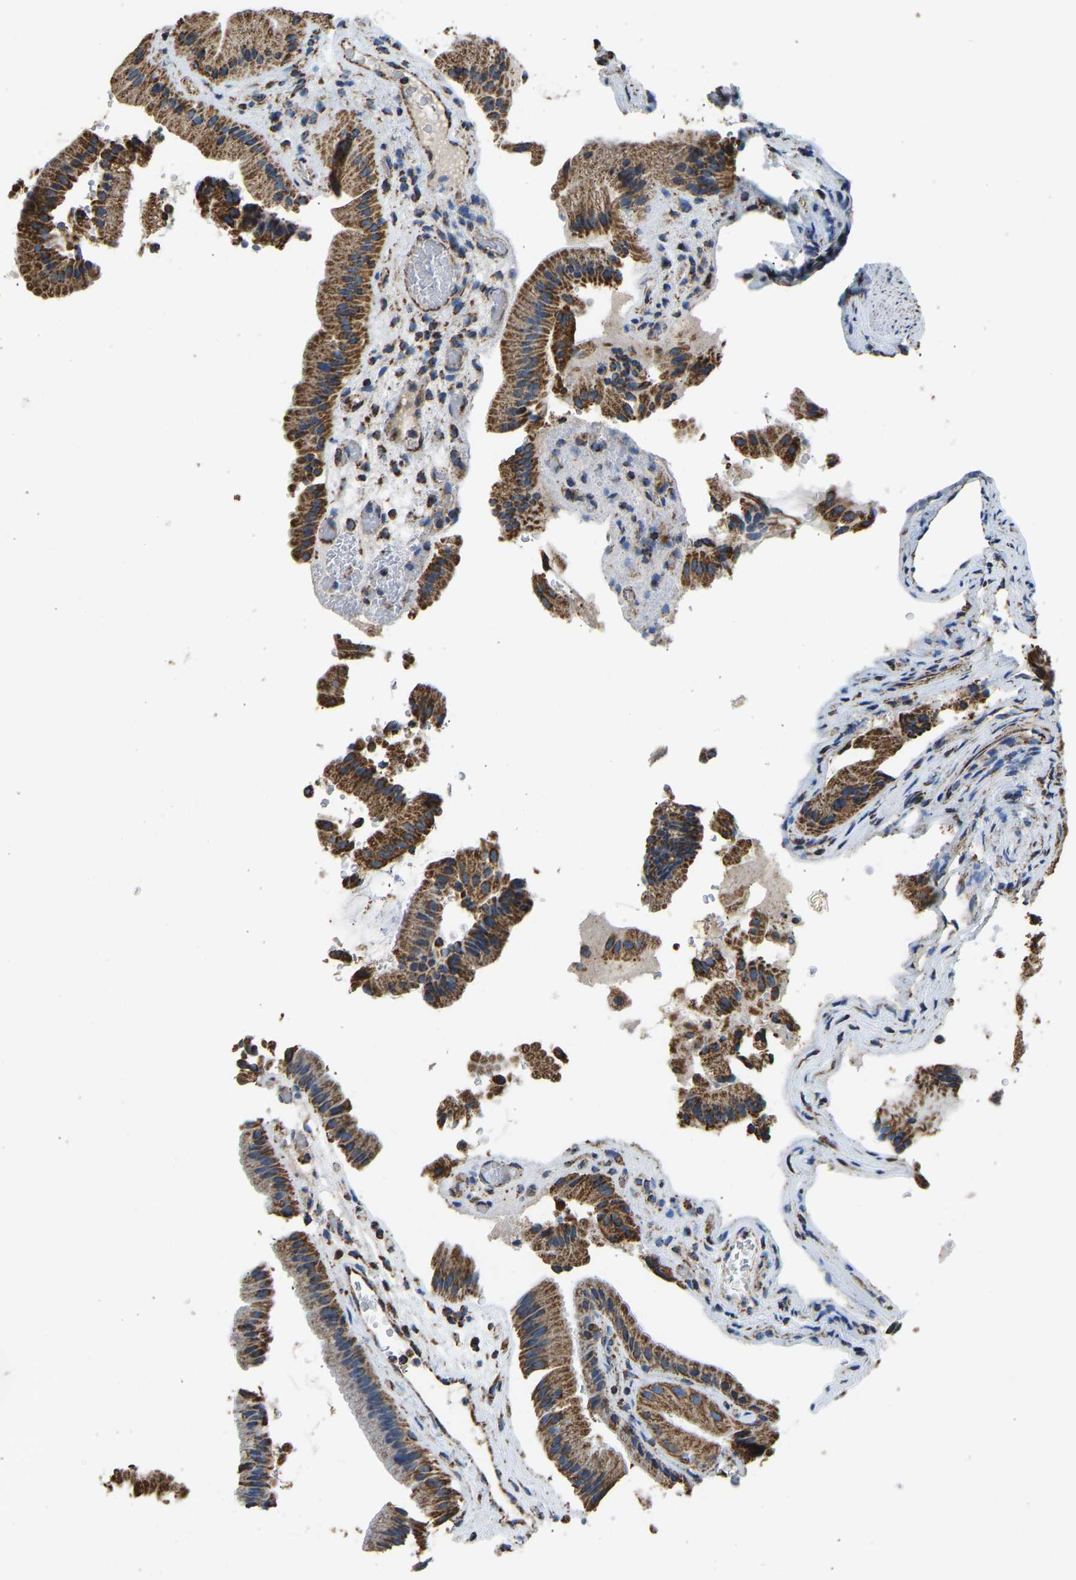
{"staining": {"intensity": "strong", "quantity": ">75%", "location": "cytoplasmic/membranous"}, "tissue": "gallbladder", "cell_type": "Glandular cells", "image_type": "normal", "snomed": [{"axis": "morphology", "description": "Normal tissue, NOS"}, {"axis": "topography", "description": "Gallbladder"}], "caption": "Glandular cells display high levels of strong cytoplasmic/membranous expression in approximately >75% of cells in benign gallbladder. Using DAB (3,3'-diaminobenzidine) (brown) and hematoxylin (blue) stains, captured at high magnification using brightfield microscopy.", "gene": "IRX6", "patient": {"sex": "male", "age": 49}}